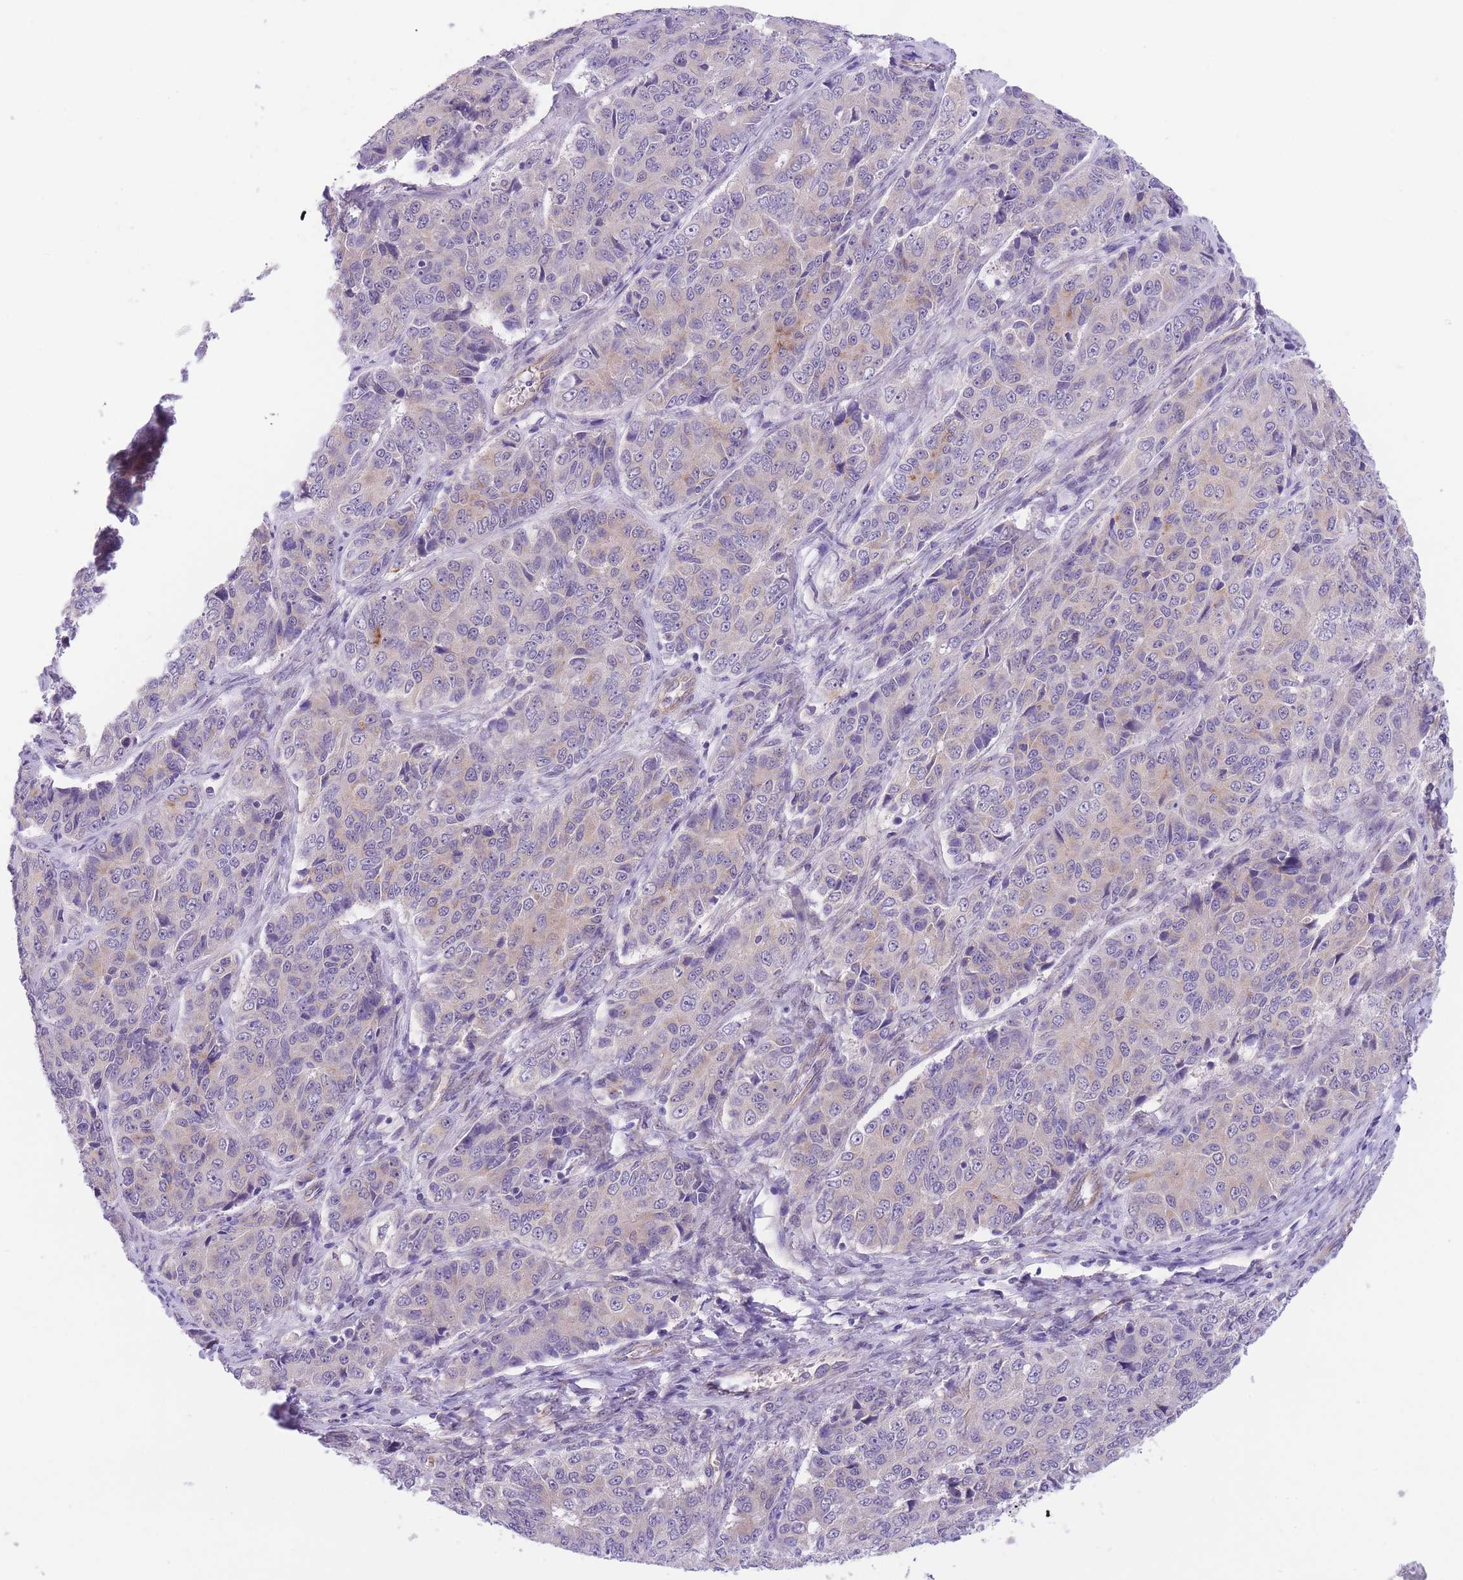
{"staining": {"intensity": "weak", "quantity": "<25%", "location": "cytoplasmic/membranous"}, "tissue": "ovarian cancer", "cell_type": "Tumor cells", "image_type": "cancer", "snomed": [{"axis": "morphology", "description": "Carcinoma, endometroid"}, {"axis": "topography", "description": "Ovary"}], "caption": "Immunohistochemical staining of ovarian cancer exhibits no significant expression in tumor cells. (DAB (3,3'-diaminobenzidine) IHC with hematoxylin counter stain).", "gene": "WWOX", "patient": {"sex": "female", "age": 51}}